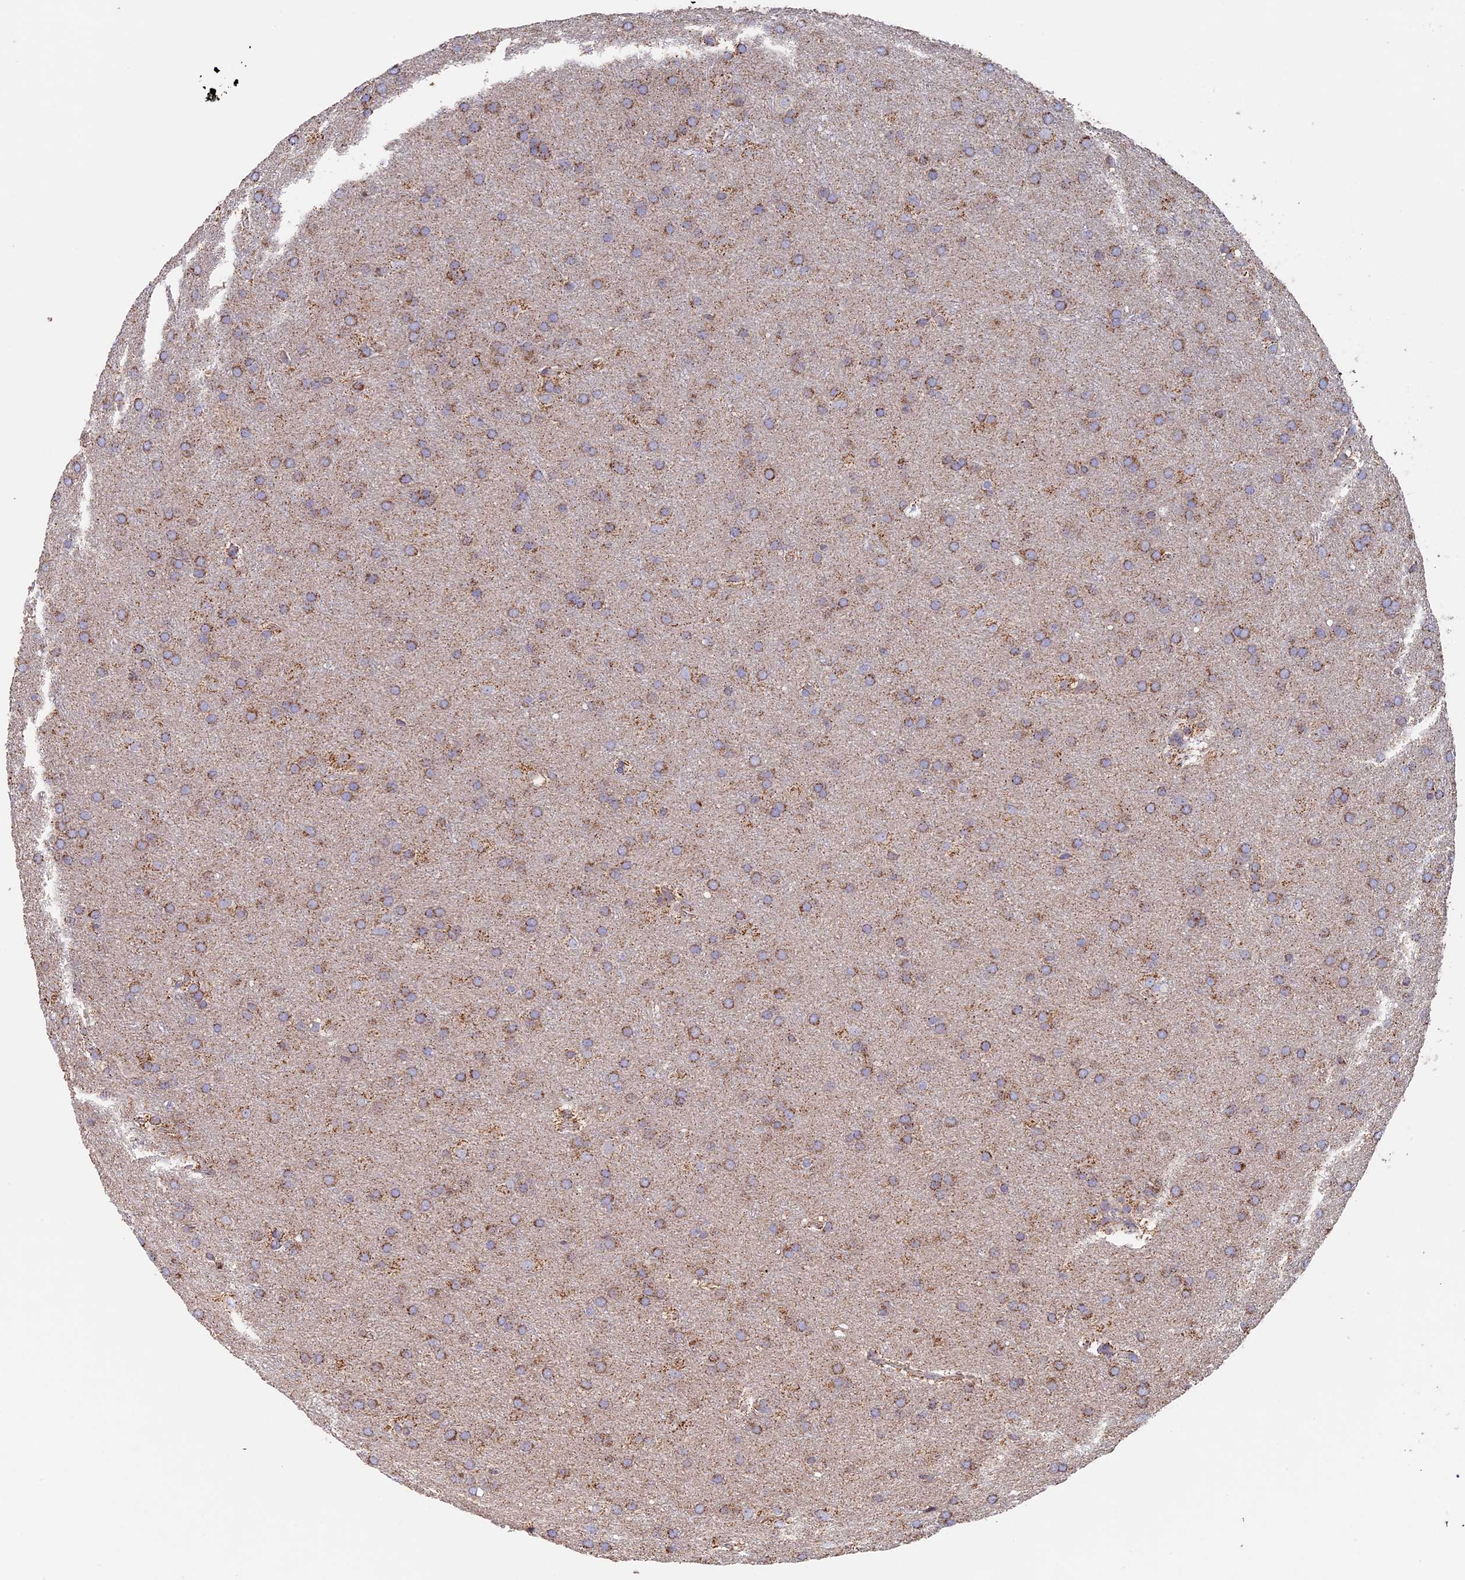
{"staining": {"intensity": "moderate", "quantity": ">75%", "location": "cytoplasmic/membranous"}, "tissue": "glioma", "cell_type": "Tumor cells", "image_type": "cancer", "snomed": [{"axis": "morphology", "description": "Glioma, malignant, Low grade"}, {"axis": "topography", "description": "Brain"}], "caption": "Protein staining displays moderate cytoplasmic/membranous staining in approximately >75% of tumor cells in glioma.", "gene": "ADAT1", "patient": {"sex": "female", "age": 32}}